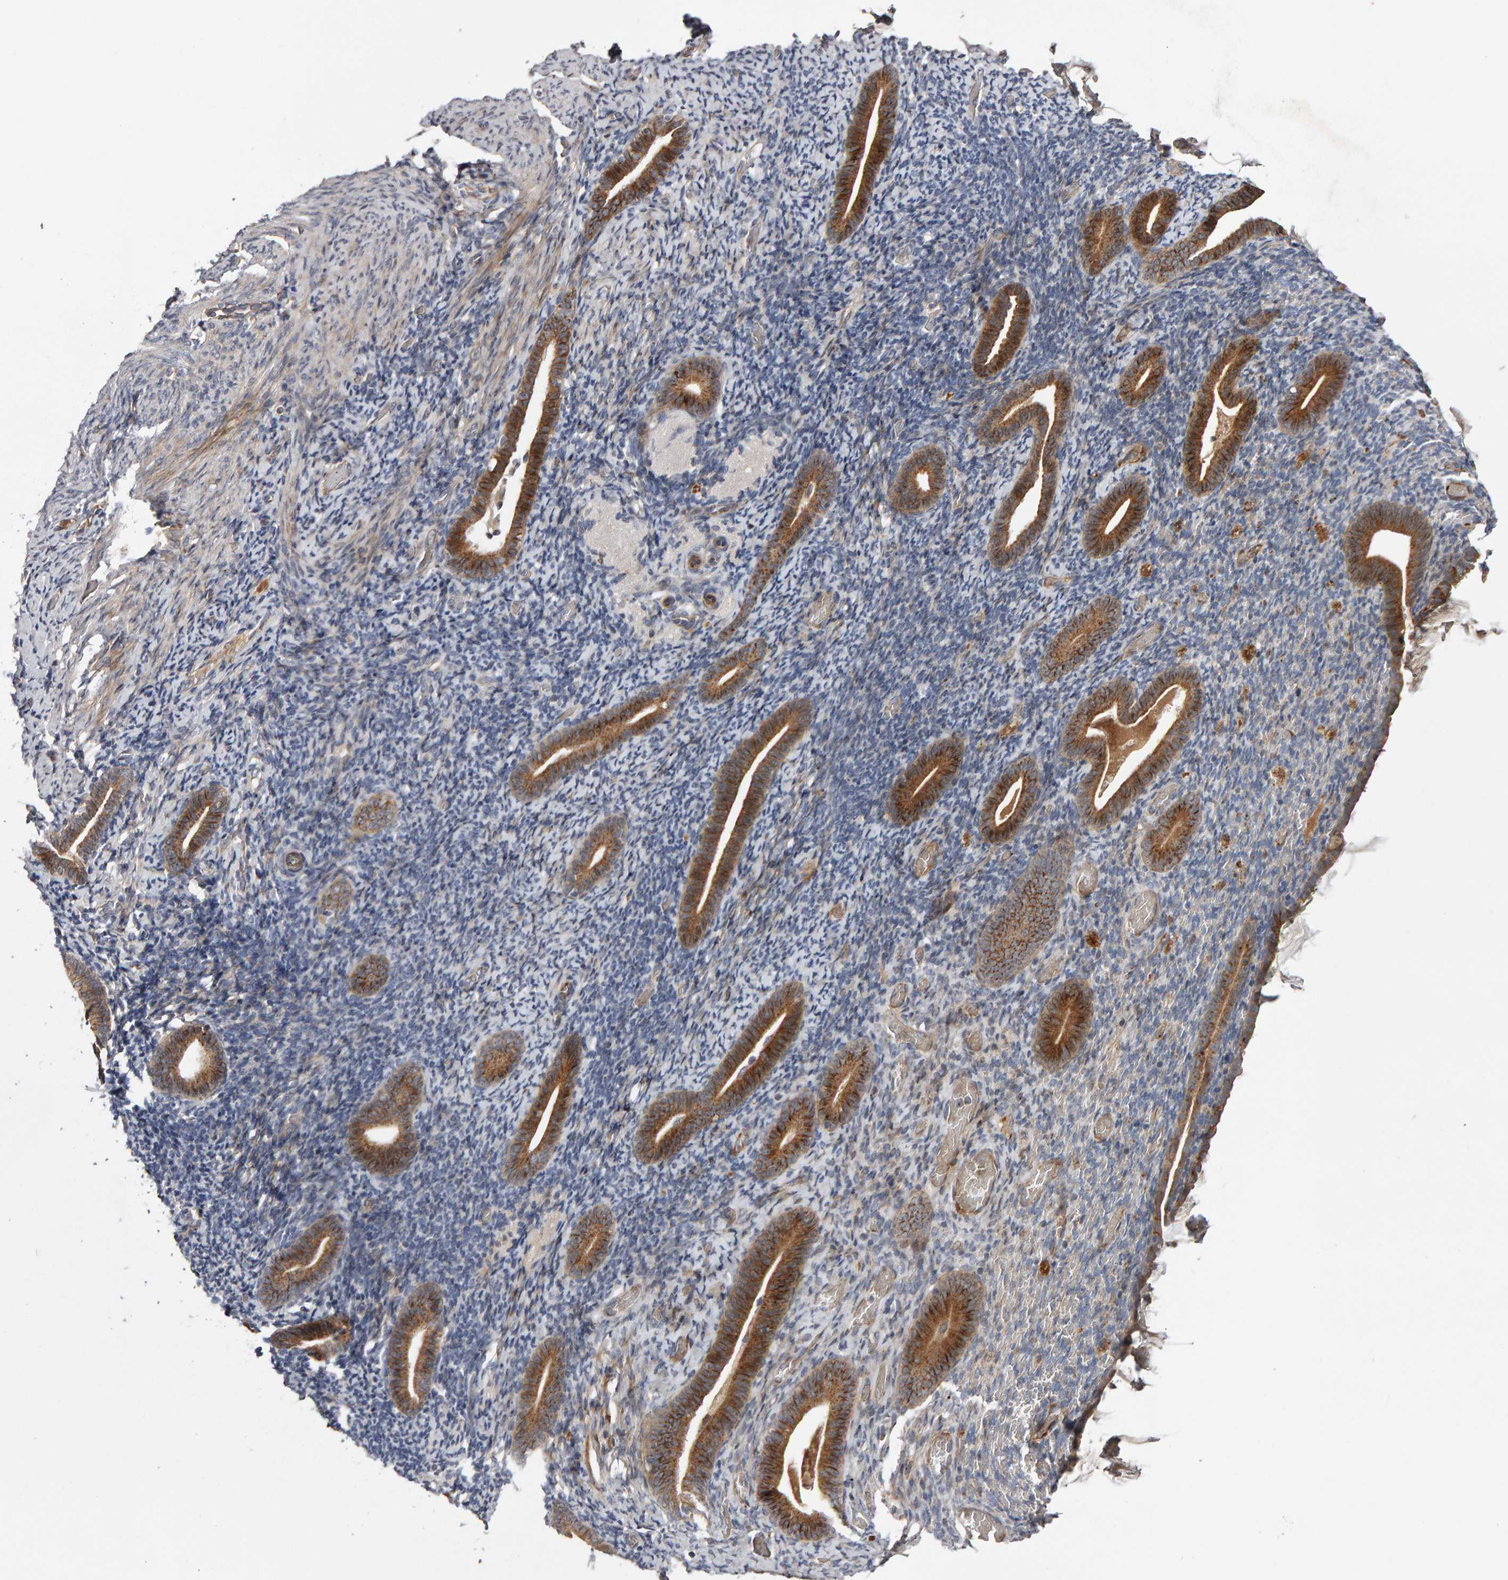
{"staining": {"intensity": "negative", "quantity": "none", "location": "none"}, "tissue": "endometrium", "cell_type": "Cells in endometrial stroma", "image_type": "normal", "snomed": [{"axis": "morphology", "description": "Normal tissue, NOS"}, {"axis": "topography", "description": "Endometrium"}], "caption": "The micrograph reveals no staining of cells in endometrial stroma in benign endometrium. (Brightfield microscopy of DAB immunohistochemistry (IHC) at high magnification).", "gene": "CANT1", "patient": {"sex": "female", "age": 51}}